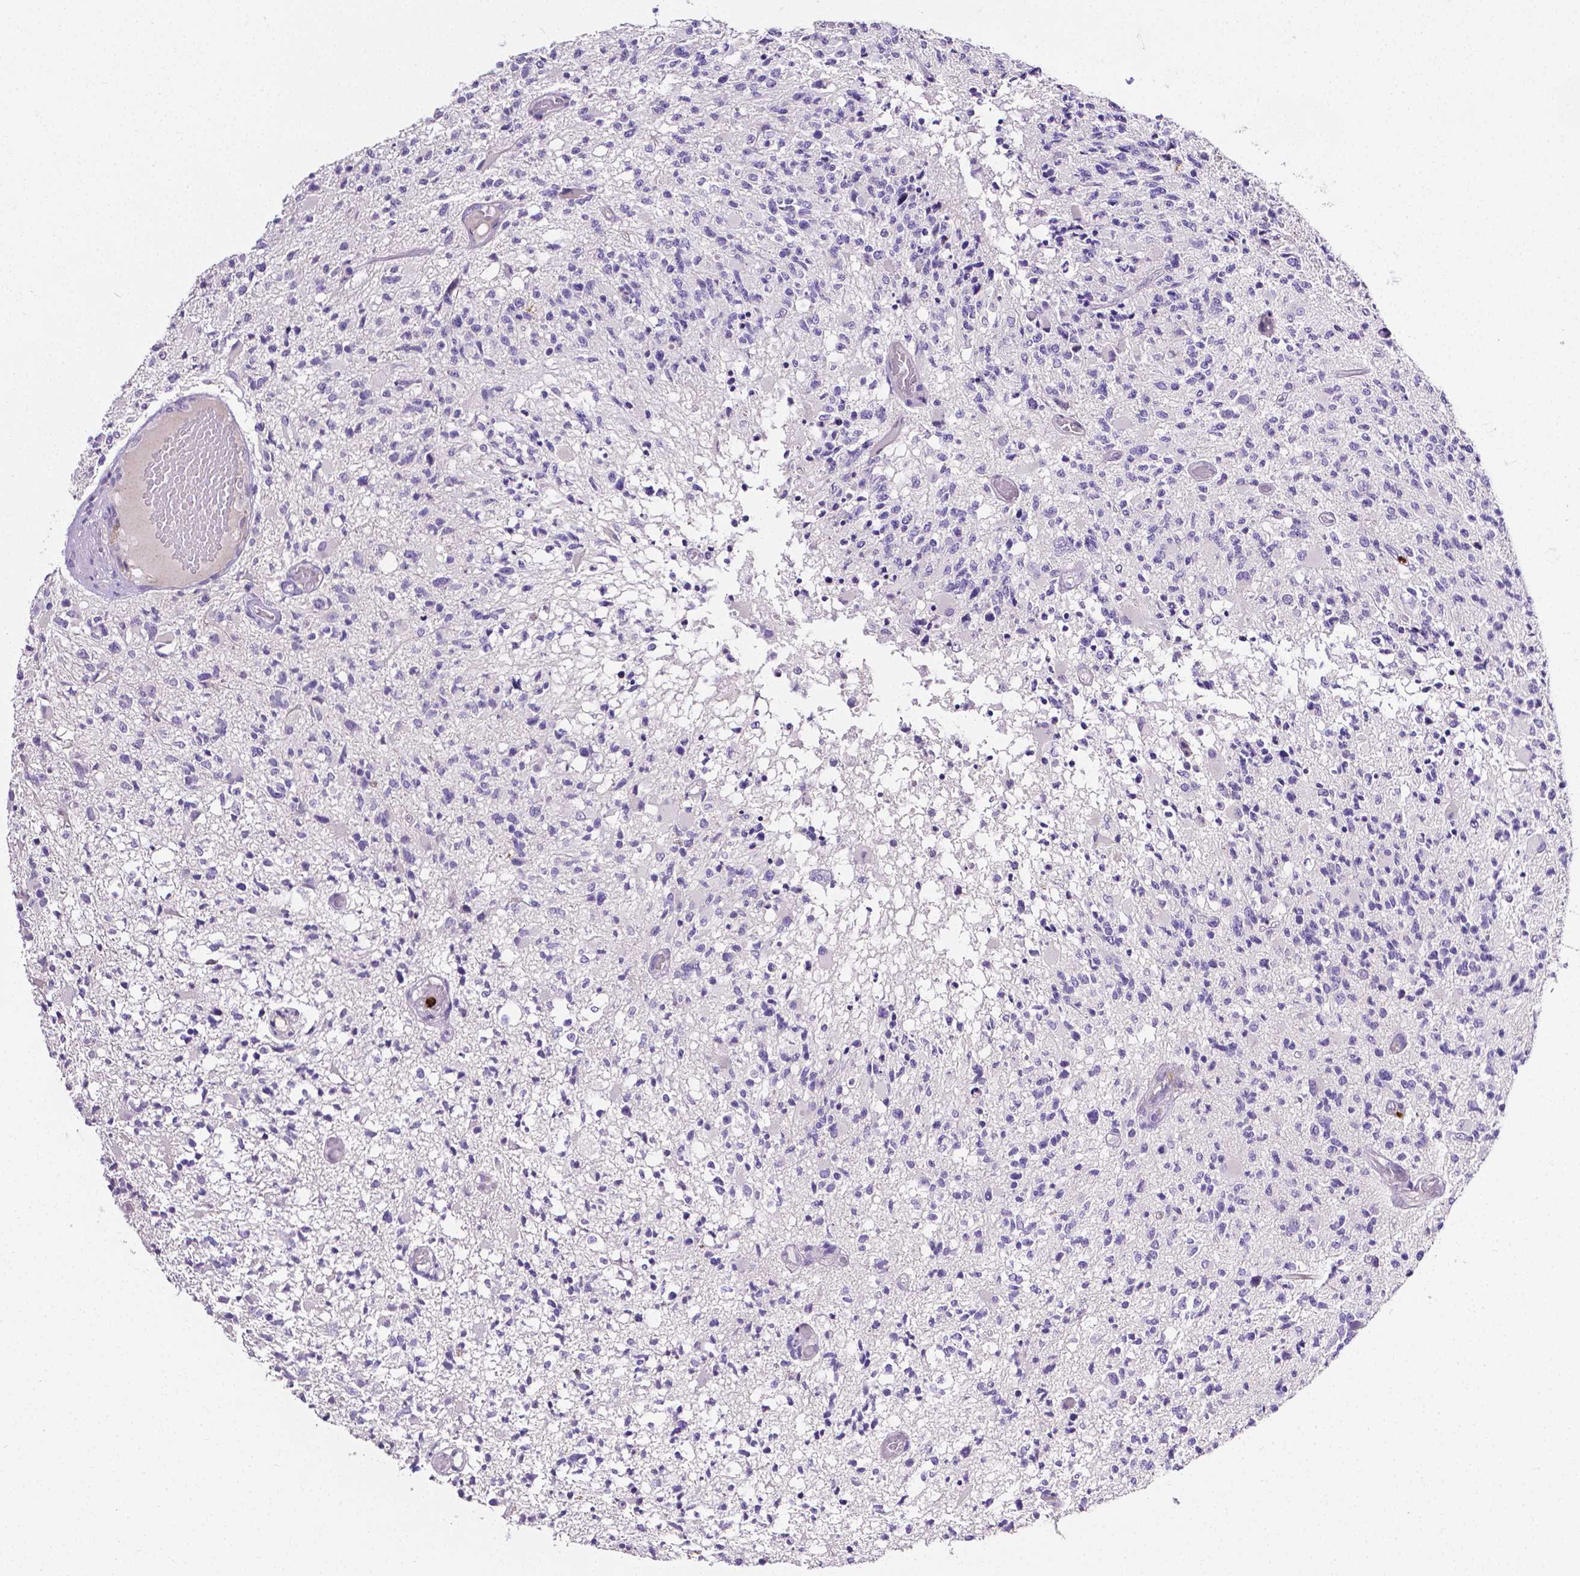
{"staining": {"intensity": "negative", "quantity": "none", "location": "none"}, "tissue": "glioma", "cell_type": "Tumor cells", "image_type": "cancer", "snomed": [{"axis": "morphology", "description": "Glioma, malignant, High grade"}, {"axis": "topography", "description": "Brain"}], "caption": "IHC of malignant high-grade glioma displays no staining in tumor cells.", "gene": "MMP9", "patient": {"sex": "female", "age": 63}}